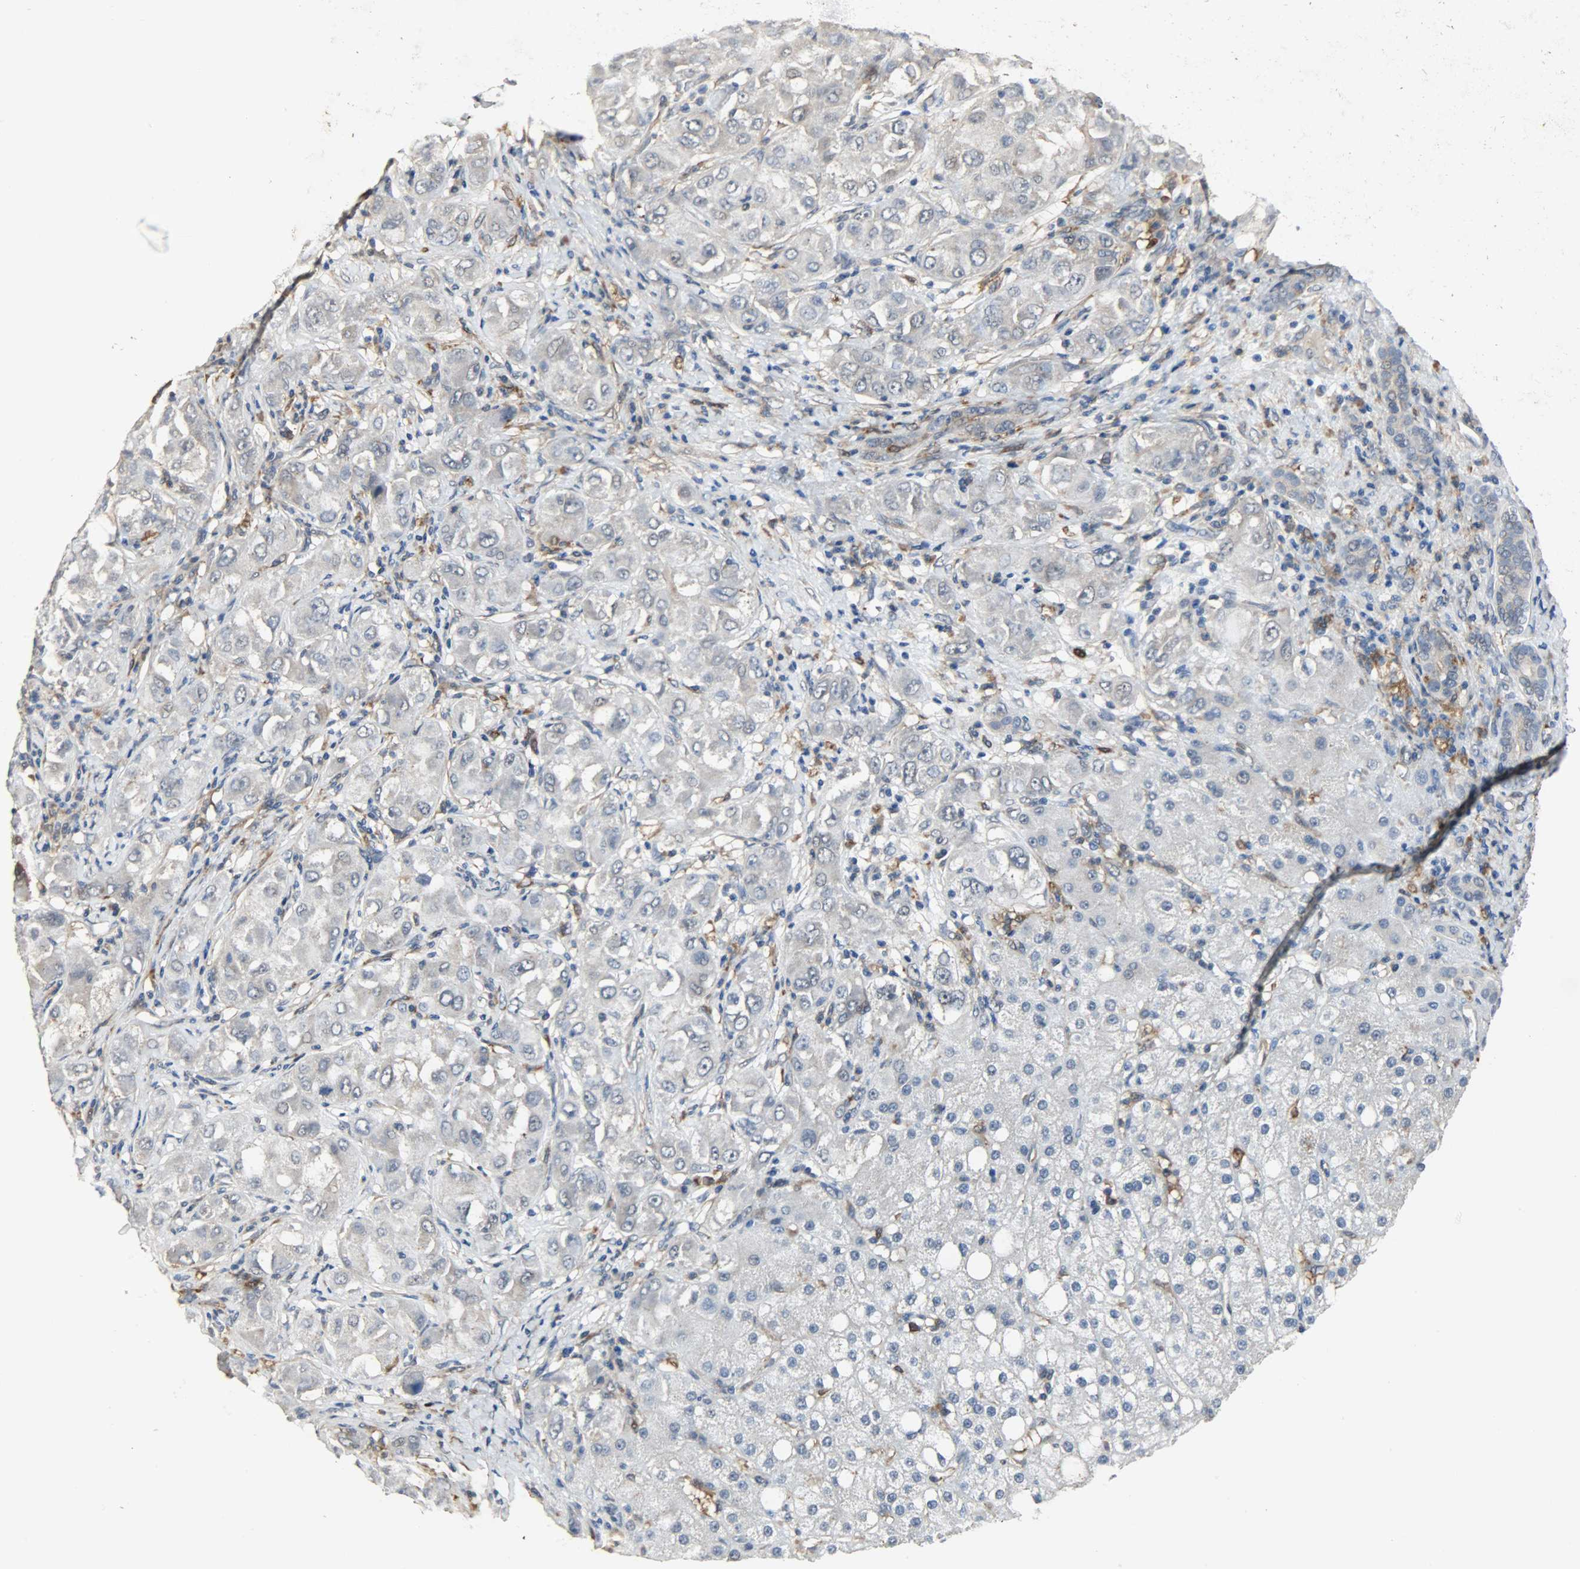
{"staining": {"intensity": "negative", "quantity": "none", "location": "none"}, "tissue": "liver cancer", "cell_type": "Tumor cells", "image_type": "cancer", "snomed": [{"axis": "morphology", "description": "Carcinoma, Hepatocellular, NOS"}, {"axis": "topography", "description": "Liver"}], "caption": "IHC photomicrograph of liver cancer (hepatocellular carcinoma) stained for a protein (brown), which exhibits no expression in tumor cells.", "gene": "SKAP2", "patient": {"sex": "male", "age": 80}}